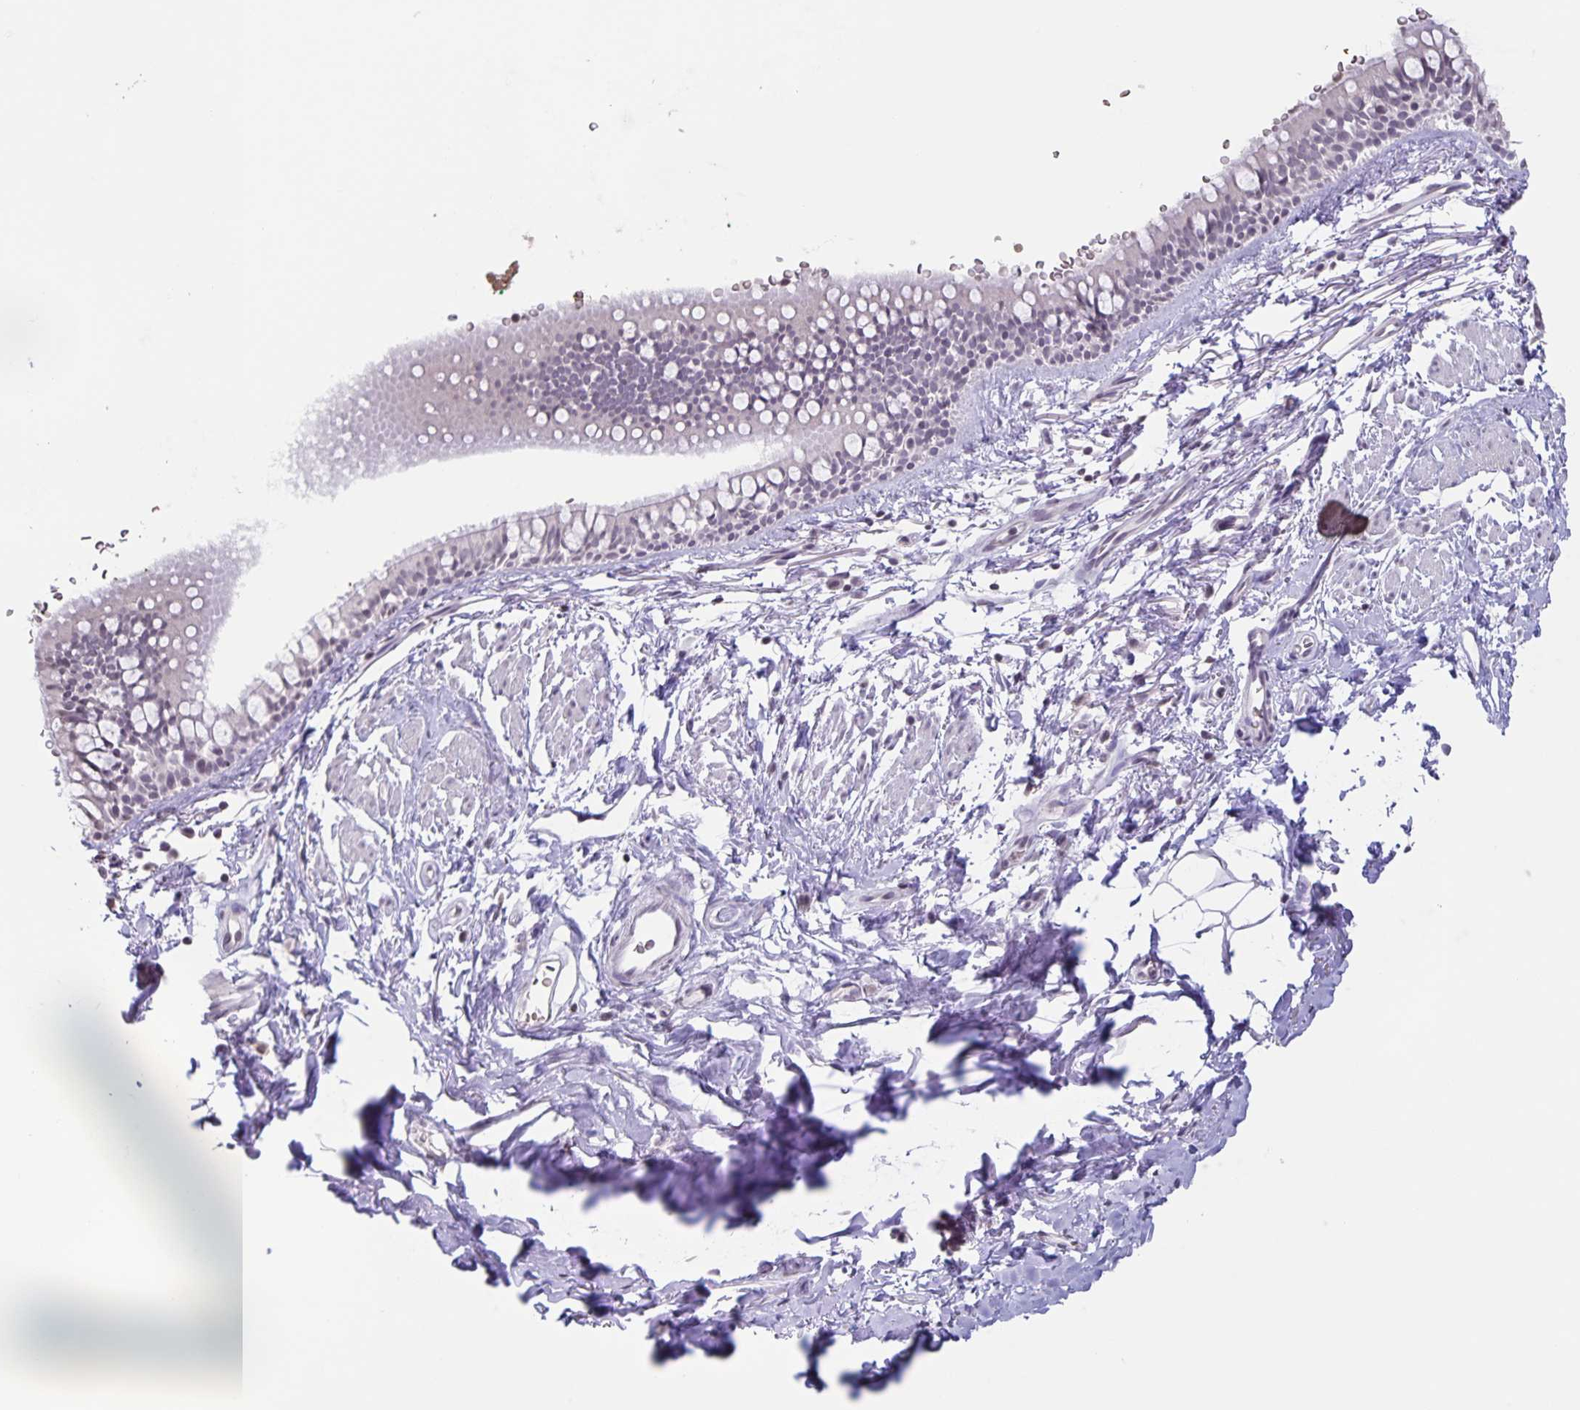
{"staining": {"intensity": "negative", "quantity": "none", "location": "none"}, "tissue": "bronchus", "cell_type": "Respiratory epithelial cells", "image_type": "normal", "snomed": [{"axis": "morphology", "description": "Normal tissue, NOS"}, {"axis": "topography", "description": "Lymph node"}, {"axis": "topography", "description": "Cartilage tissue"}, {"axis": "topography", "description": "Bronchus"}], "caption": "Immunohistochemistry (IHC) image of benign bronchus: human bronchus stained with DAB displays no significant protein staining in respiratory epithelial cells. (IHC, brightfield microscopy, high magnification).", "gene": "AQP4", "patient": {"sex": "female", "age": 70}}